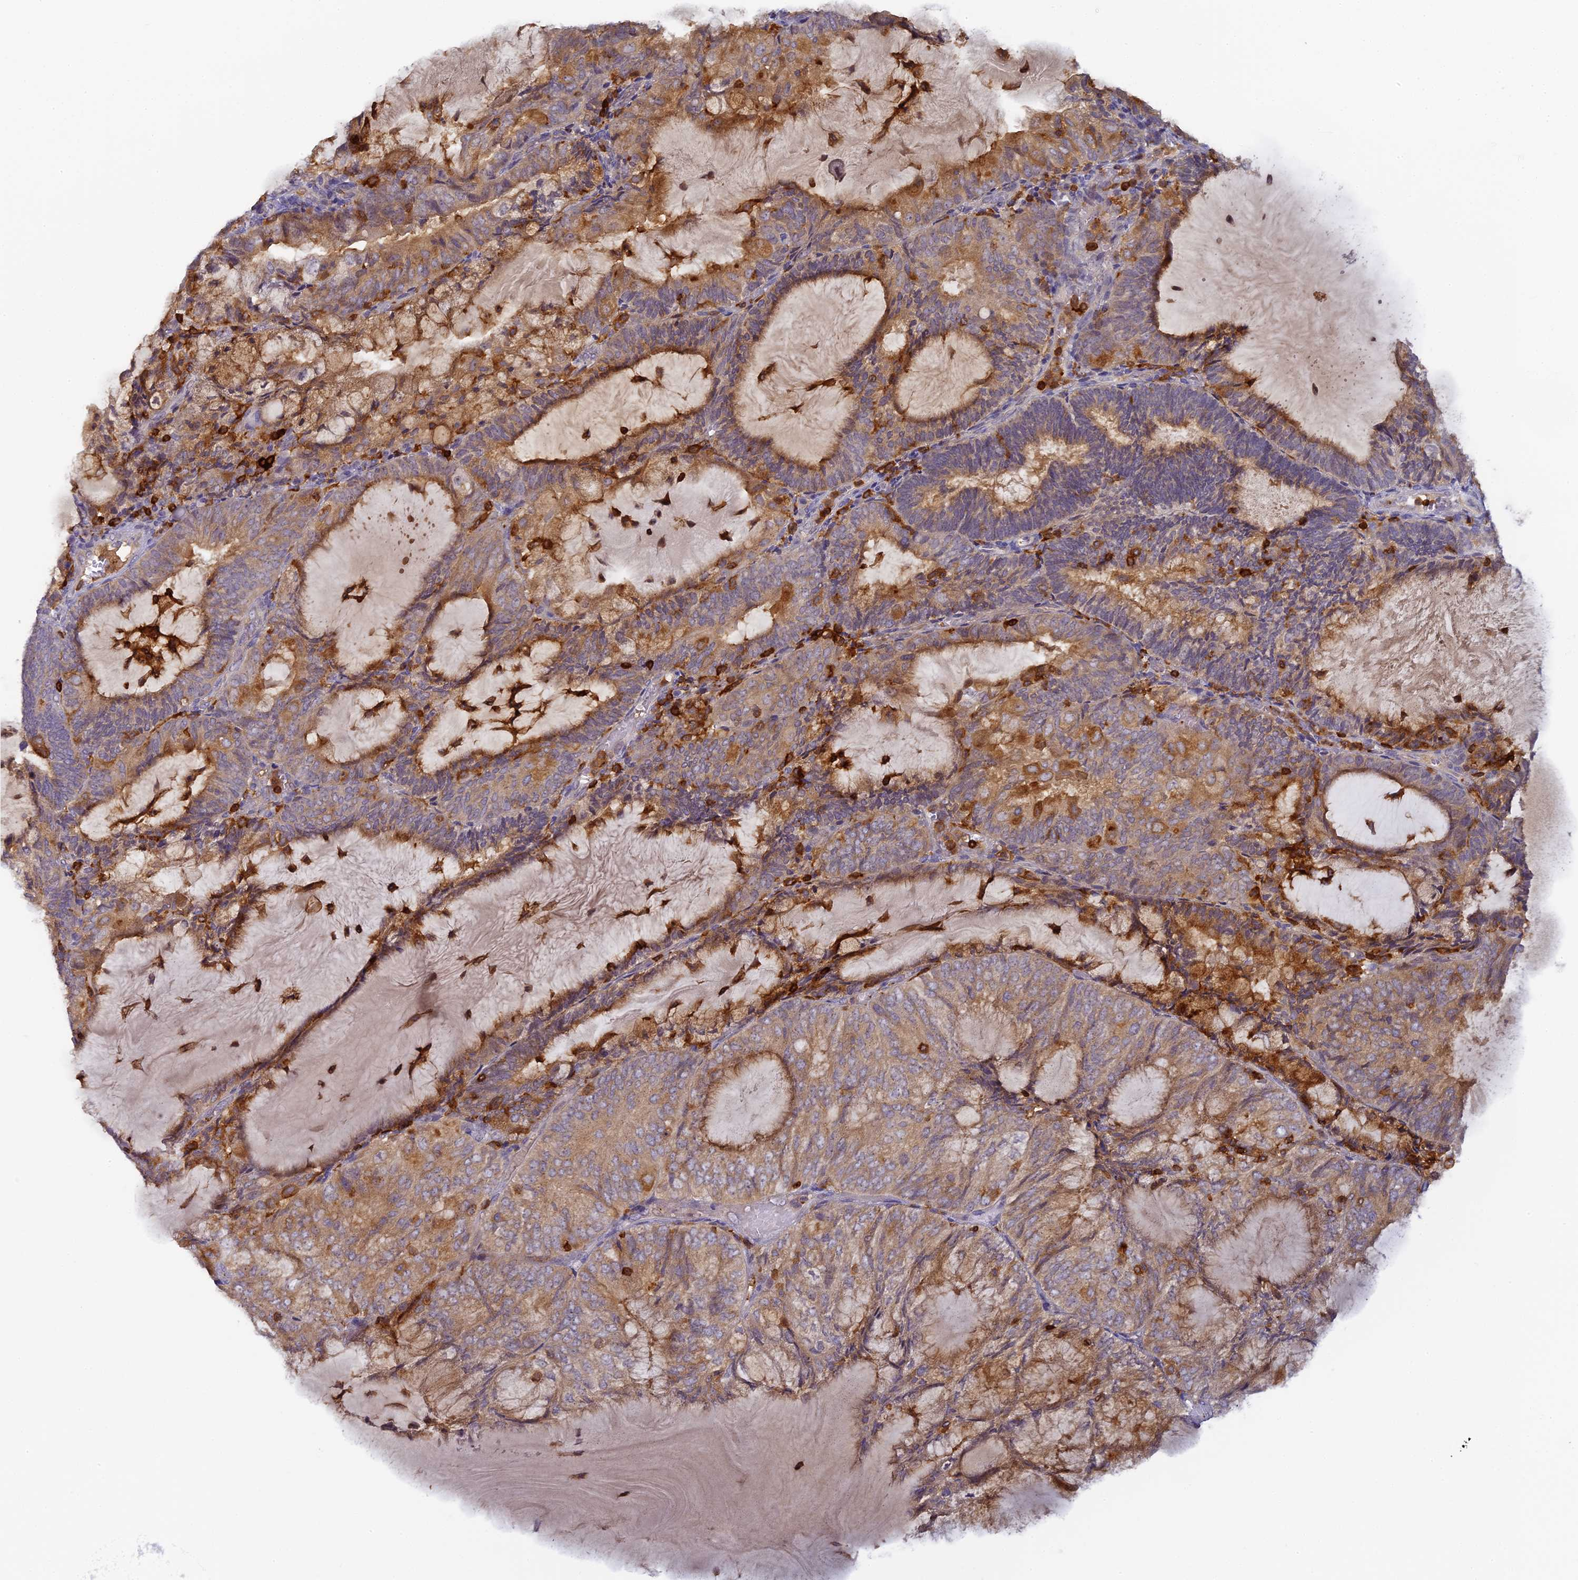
{"staining": {"intensity": "moderate", "quantity": "25%-75%", "location": "cytoplasmic/membranous"}, "tissue": "endometrial cancer", "cell_type": "Tumor cells", "image_type": "cancer", "snomed": [{"axis": "morphology", "description": "Adenocarcinoma, NOS"}, {"axis": "topography", "description": "Endometrium"}], "caption": "This histopathology image demonstrates endometrial adenocarcinoma stained with immunohistochemistry (IHC) to label a protein in brown. The cytoplasmic/membranous of tumor cells show moderate positivity for the protein. Nuclei are counter-stained blue.", "gene": "FYB1", "patient": {"sex": "female", "age": 81}}